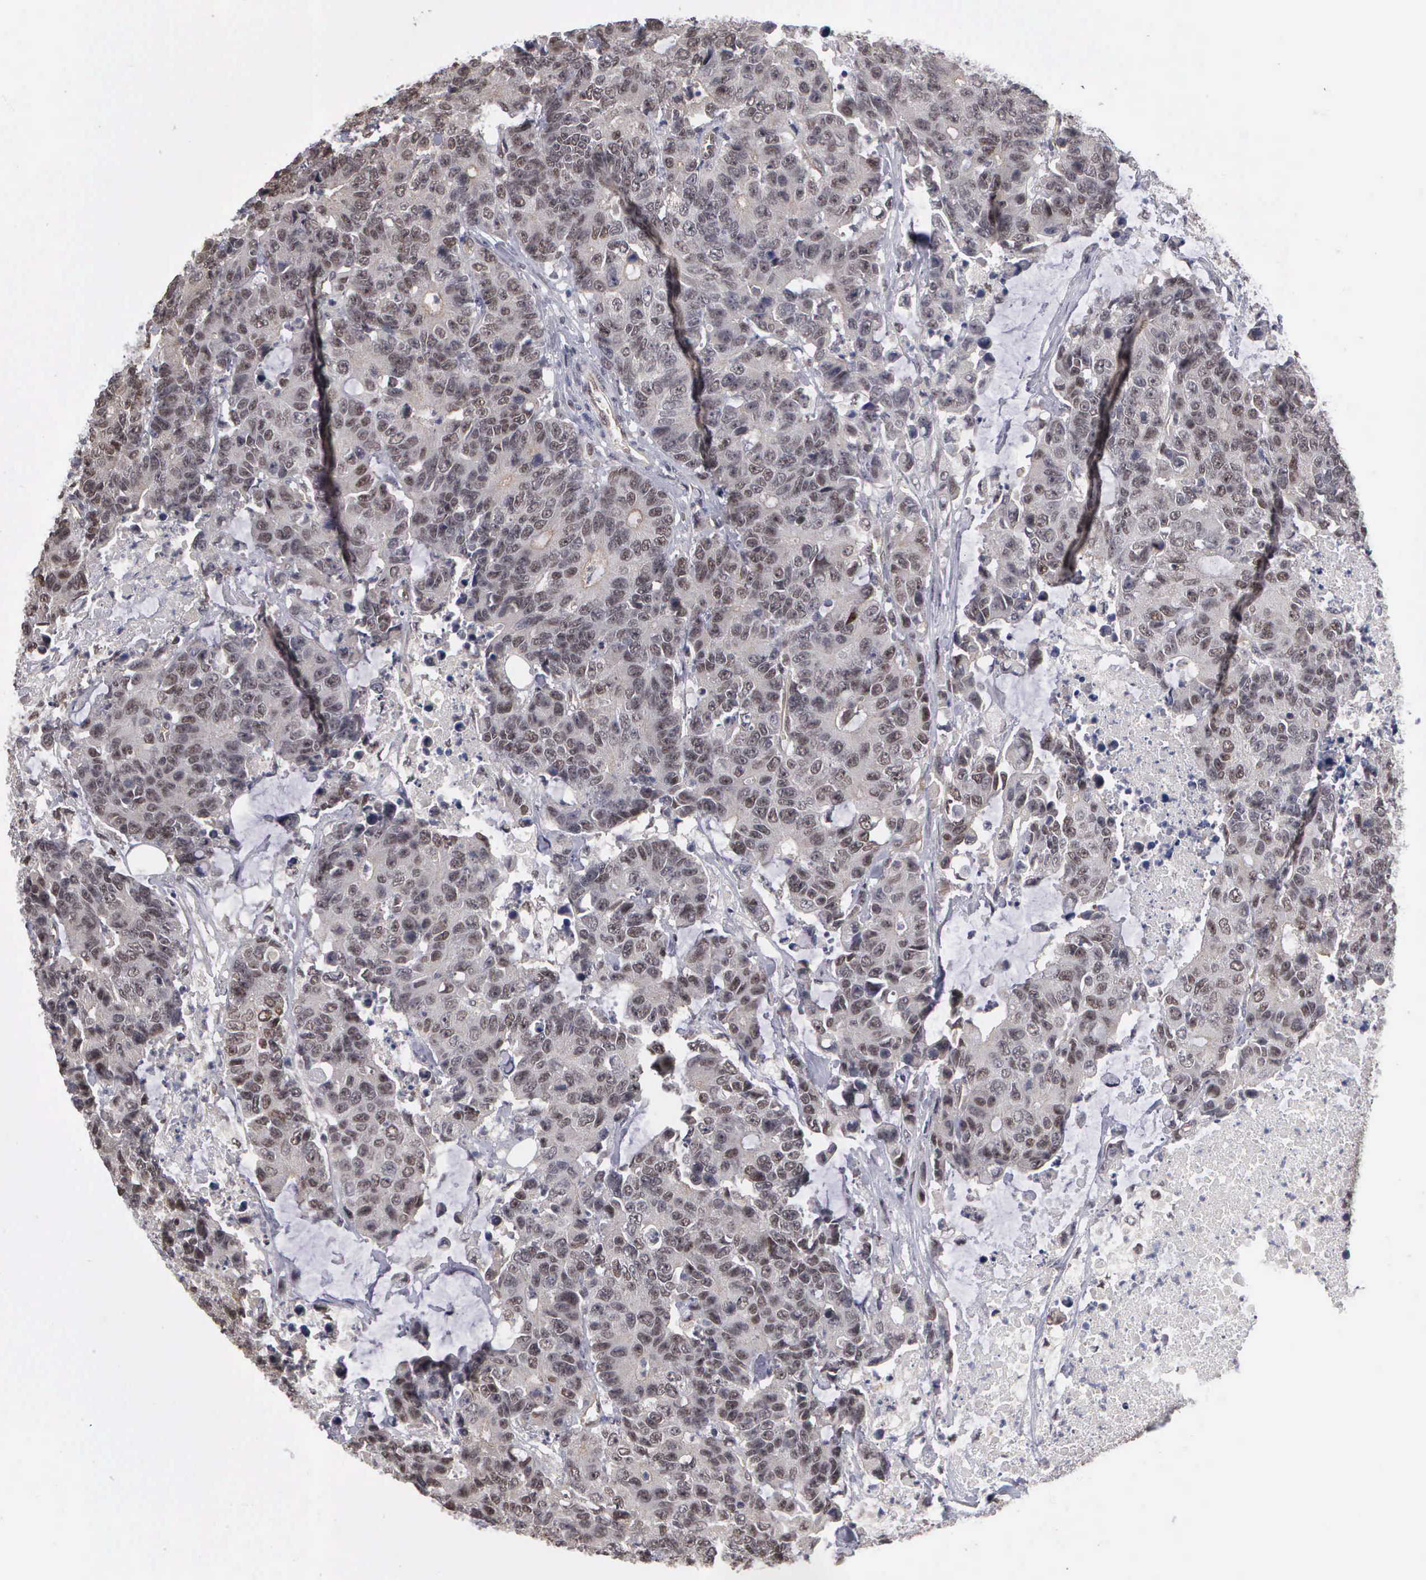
{"staining": {"intensity": "weak", "quantity": ">75%", "location": "nuclear"}, "tissue": "colorectal cancer", "cell_type": "Tumor cells", "image_type": "cancer", "snomed": [{"axis": "morphology", "description": "Adenocarcinoma, NOS"}, {"axis": "topography", "description": "Colon"}], "caption": "An immunohistochemistry histopathology image of neoplastic tissue is shown. Protein staining in brown shows weak nuclear positivity in colorectal cancer (adenocarcinoma) within tumor cells.", "gene": "ZBTB33", "patient": {"sex": "female", "age": 86}}